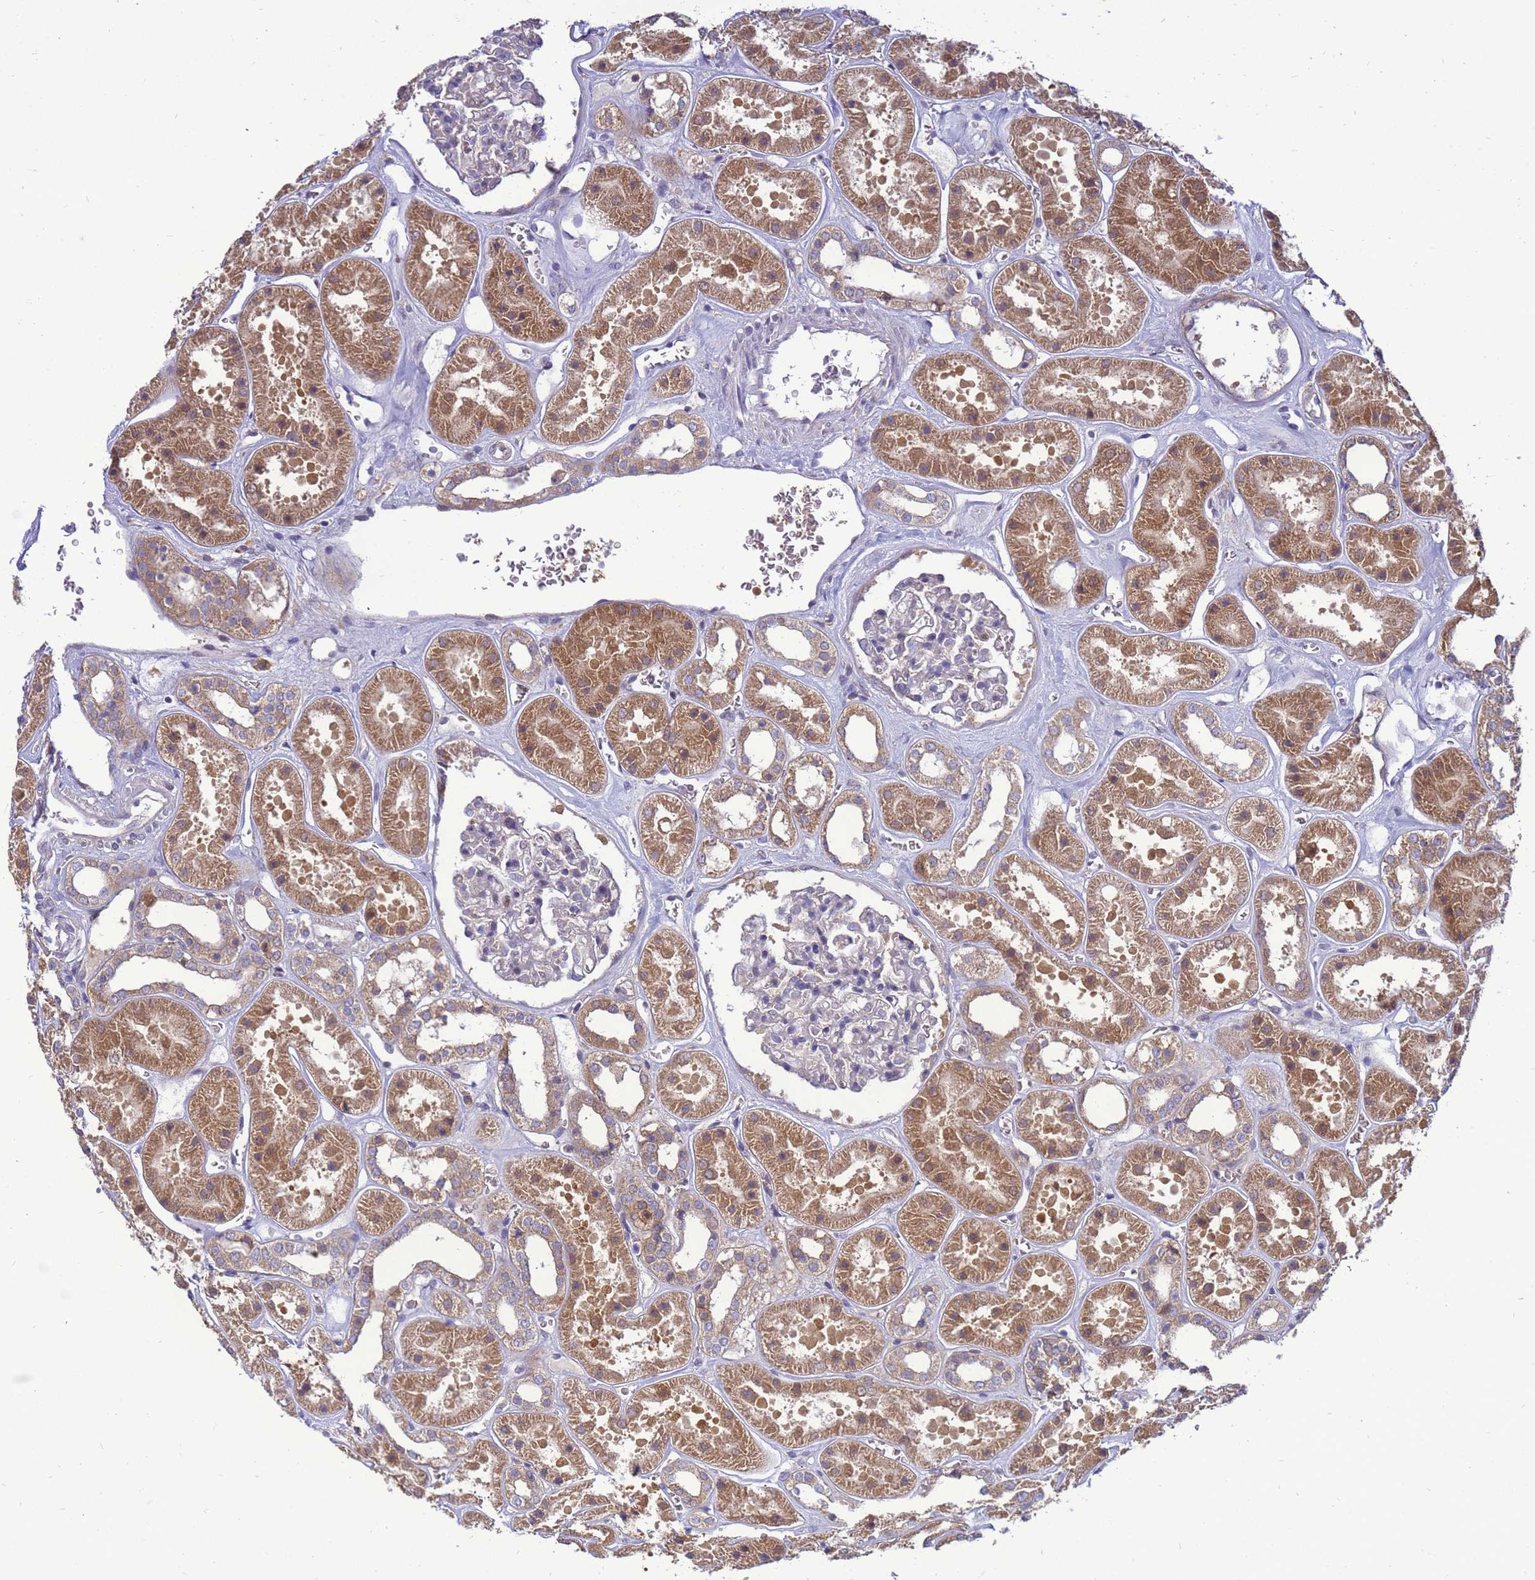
{"staining": {"intensity": "negative", "quantity": "none", "location": "none"}, "tissue": "kidney", "cell_type": "Cells in glomeruli", "image_type": "normal", "snomed": [{"axis": "morphology", "description": "Normal tissue, NOS"}, {"axis": "topography", "description": "Kidney"}], "caption": "An image of kidney stained for a protein exhibits no brown staining in cells in glomeruli. (DAB (3,3'-diaminobenzidine) immunohistochemistry (IHC) with hematoxylin counter stain).", "gene": "EIF4EBP3", "patient": {"sex": "female", "age": 41}}